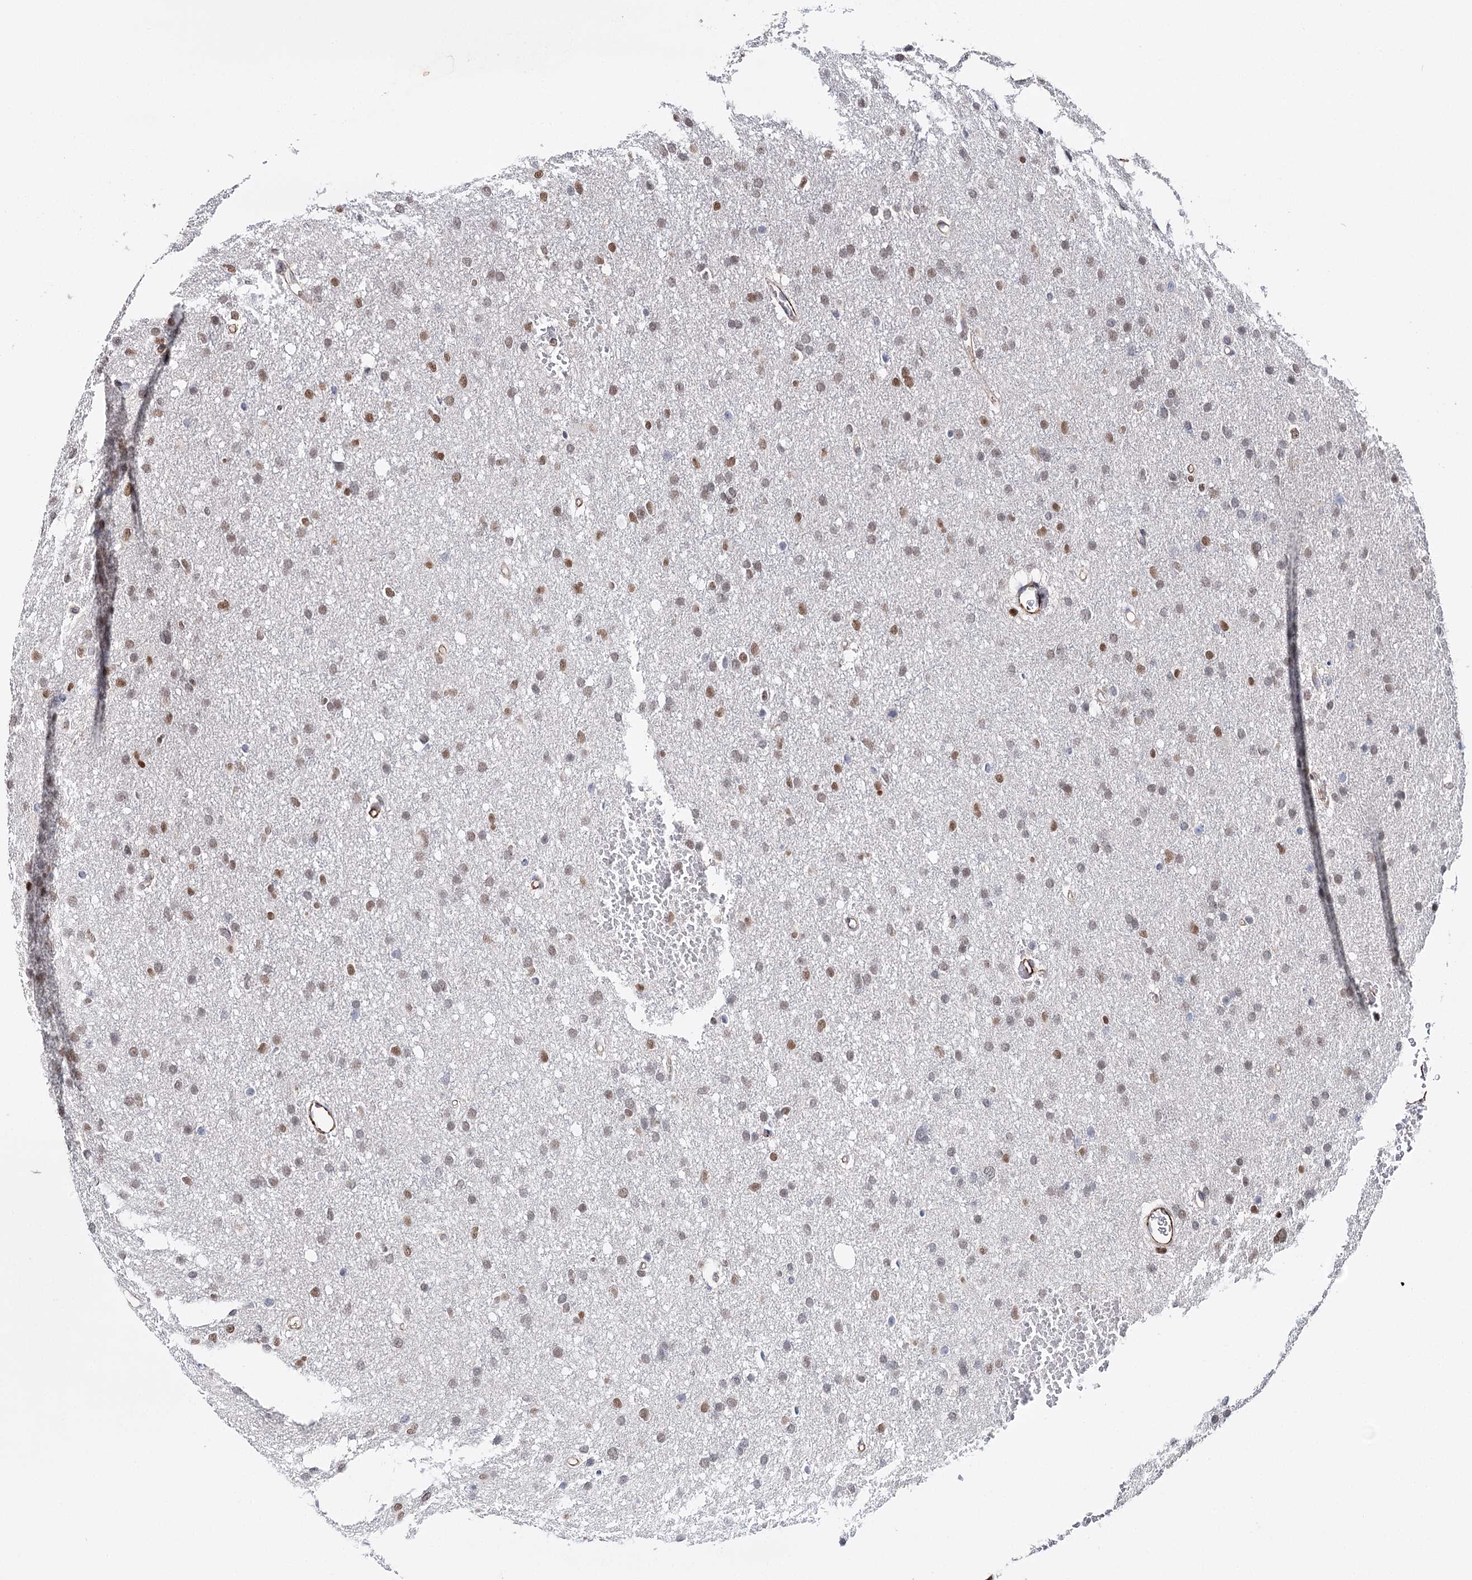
{"staining": {"intensity": "moderate", "quantity": "<25%", "location": "nuclear"}, "tissue": "glioma", "cell_type": "Tumor cells", "image_type": "cancer", "snomed": [{"axis": "morphology", "description": "Glioma, malignant, High grade"}, {"axis": "topography", "description": "Cerebral cortex"}], "caption": "The immunohistochemical stain labels moderate nuclear expression in tumor cells of glioma tissue. (DAB = brown stain, brightfield microscopy at high magnification).", "gene": "CFAP46", "patient": {"sex": "female", "age": 36}}